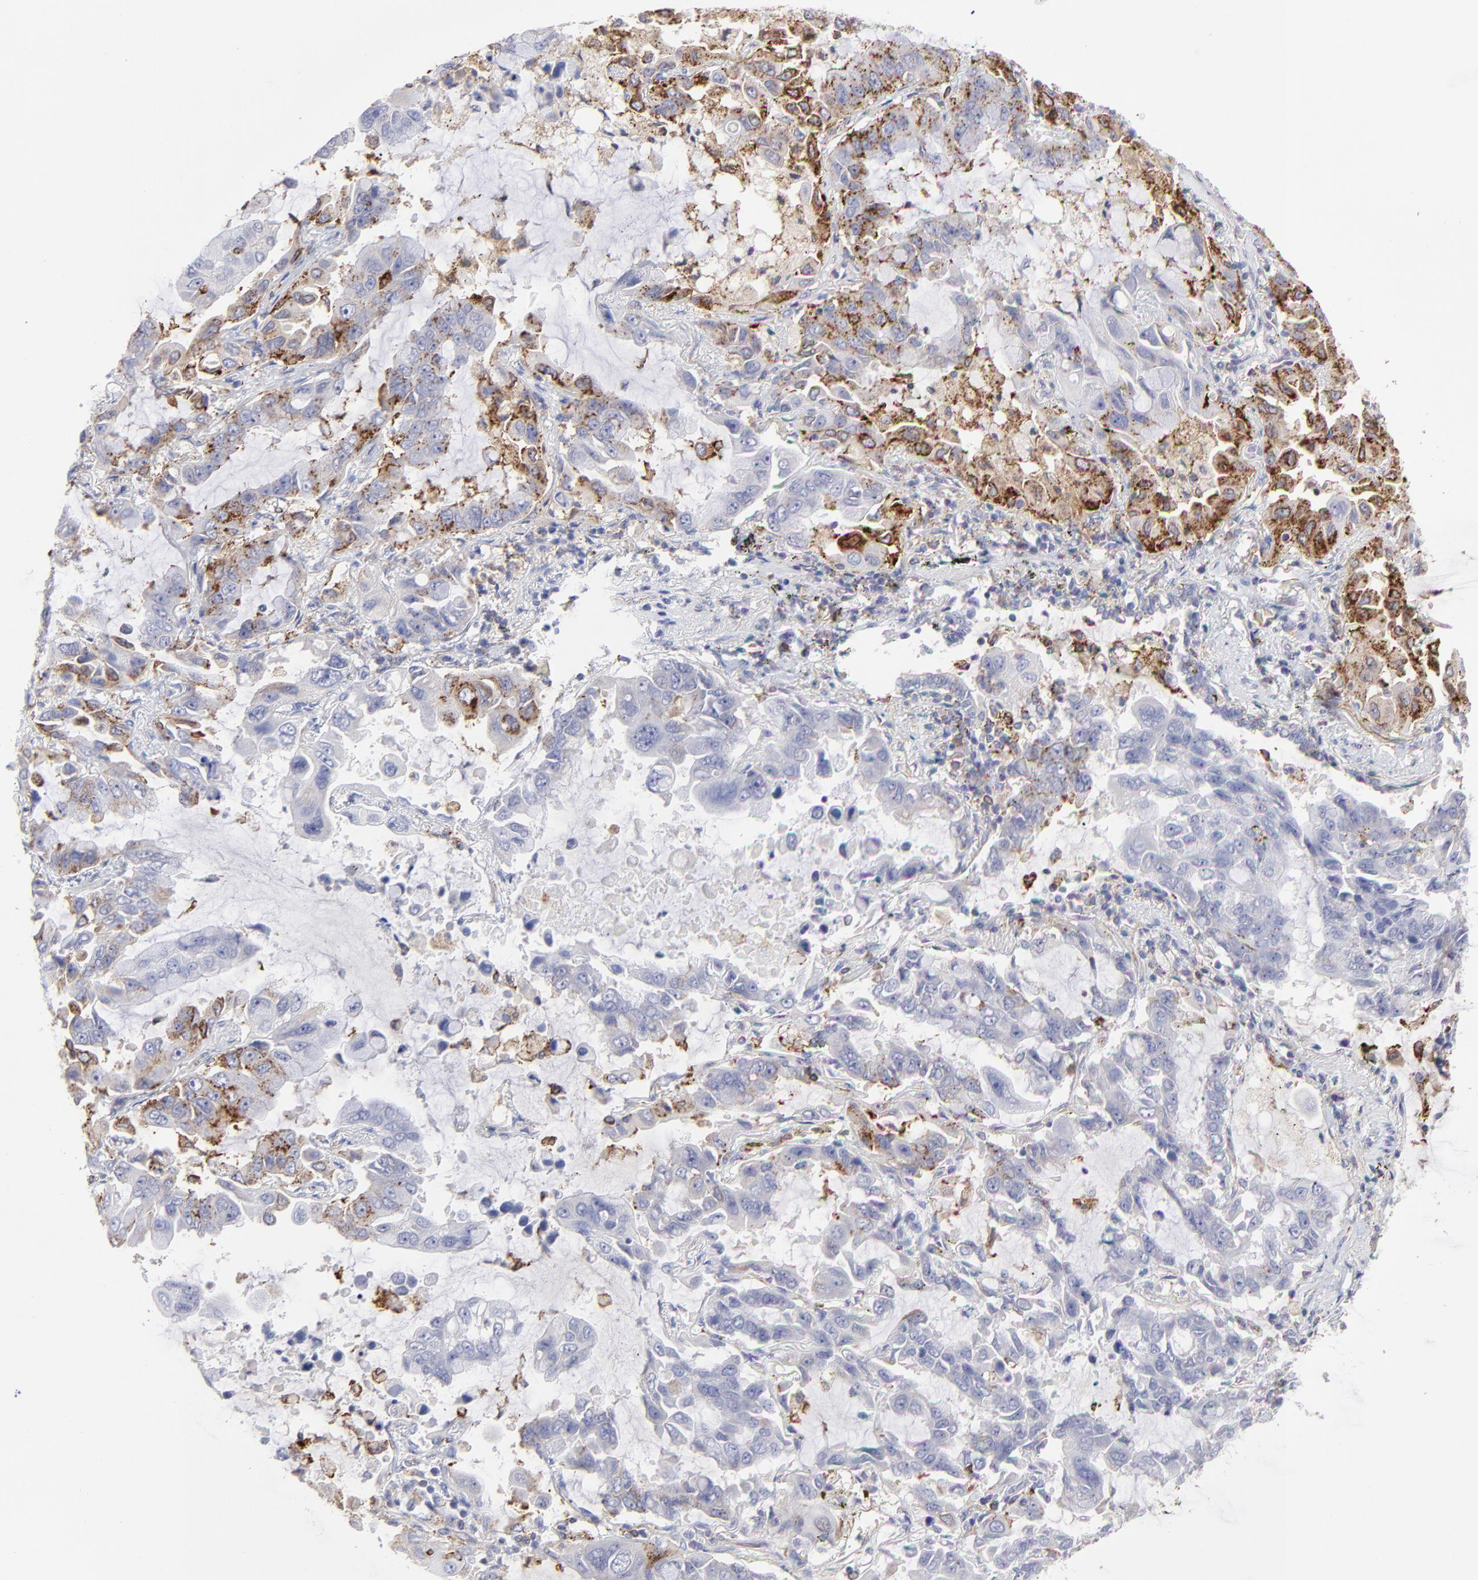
{"staining": {"intensity": "moderate", "quantity": "<25%", "location": "cytoplasmic/membranous"}, "tissue": "lung cancer", "cell_type": "Tumor cells", "image_type": "cancer", "snomed": [{"axis": "morphology", "description": "Adenocarcinoma, NOS"}, {"axis": "topography", "description": "Lung"}], "caption": "Lung cancer (adenocarcinoma) was stained to show a protein in brown. There is low levels of moderate cytoplasmic/membranous expression in about <25% of tumor cells. (IHC, brightfield microscopy, high magnification).", "gene": "COX8C", "patient": {"sex": "male", "age": 64}}